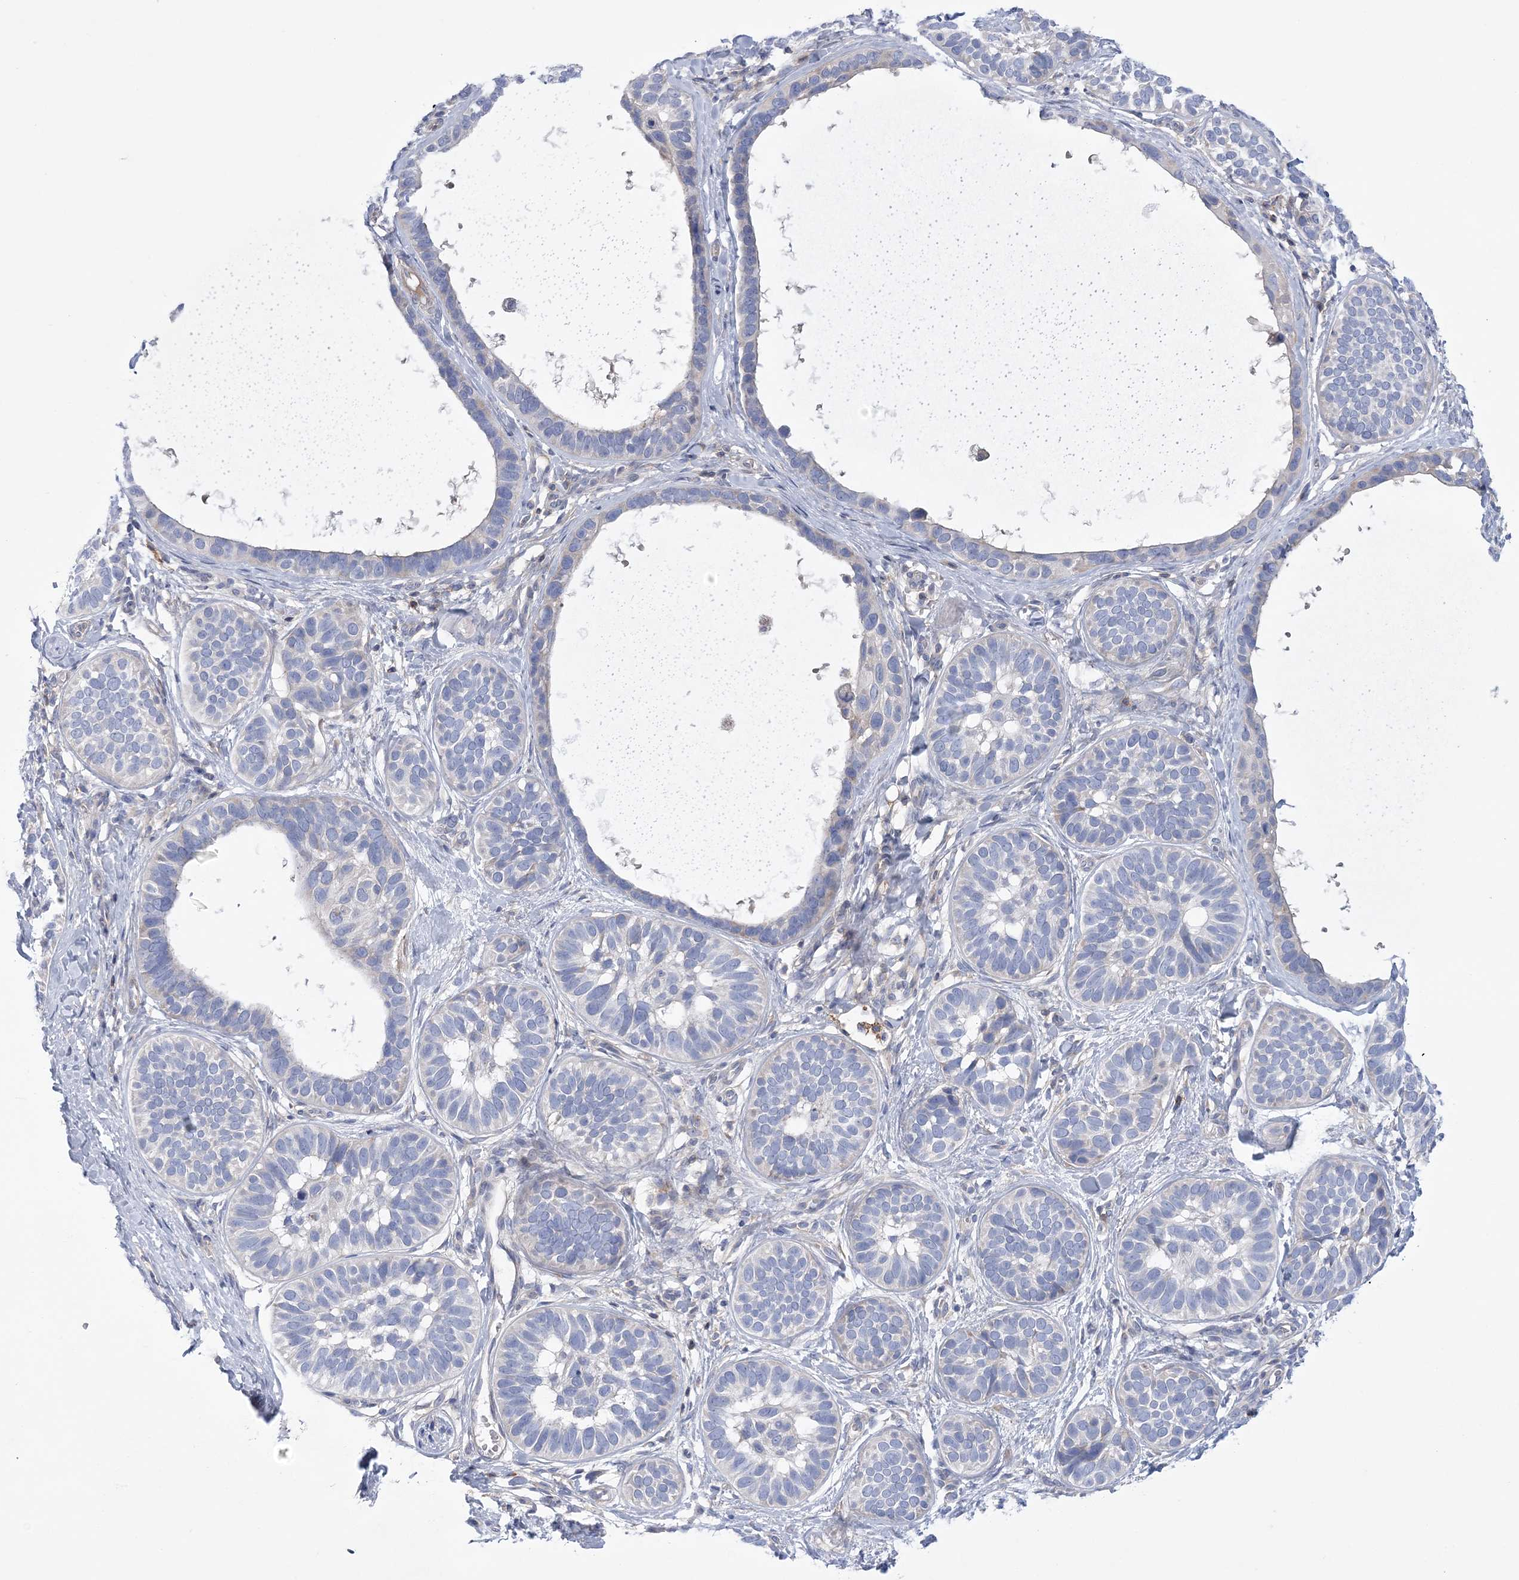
{"staining": {"intensity": "negative", "quantity": "none", "location": "none"}, "tissue": "skin cancer", "cell_type": "Tumor cells", "image_type": "cancer", "snomed": [{"axis": "morphology", "description": "Basal cell carcinoma"}, {"axis": "topography", "description": "Skin"}], "caption": "A photomicrograph of human basal cell carcinoma (skin) is negative for staining in tumor cells.", "gene": "ARSJ", "patient": {"sex": "male", "age": 62}}